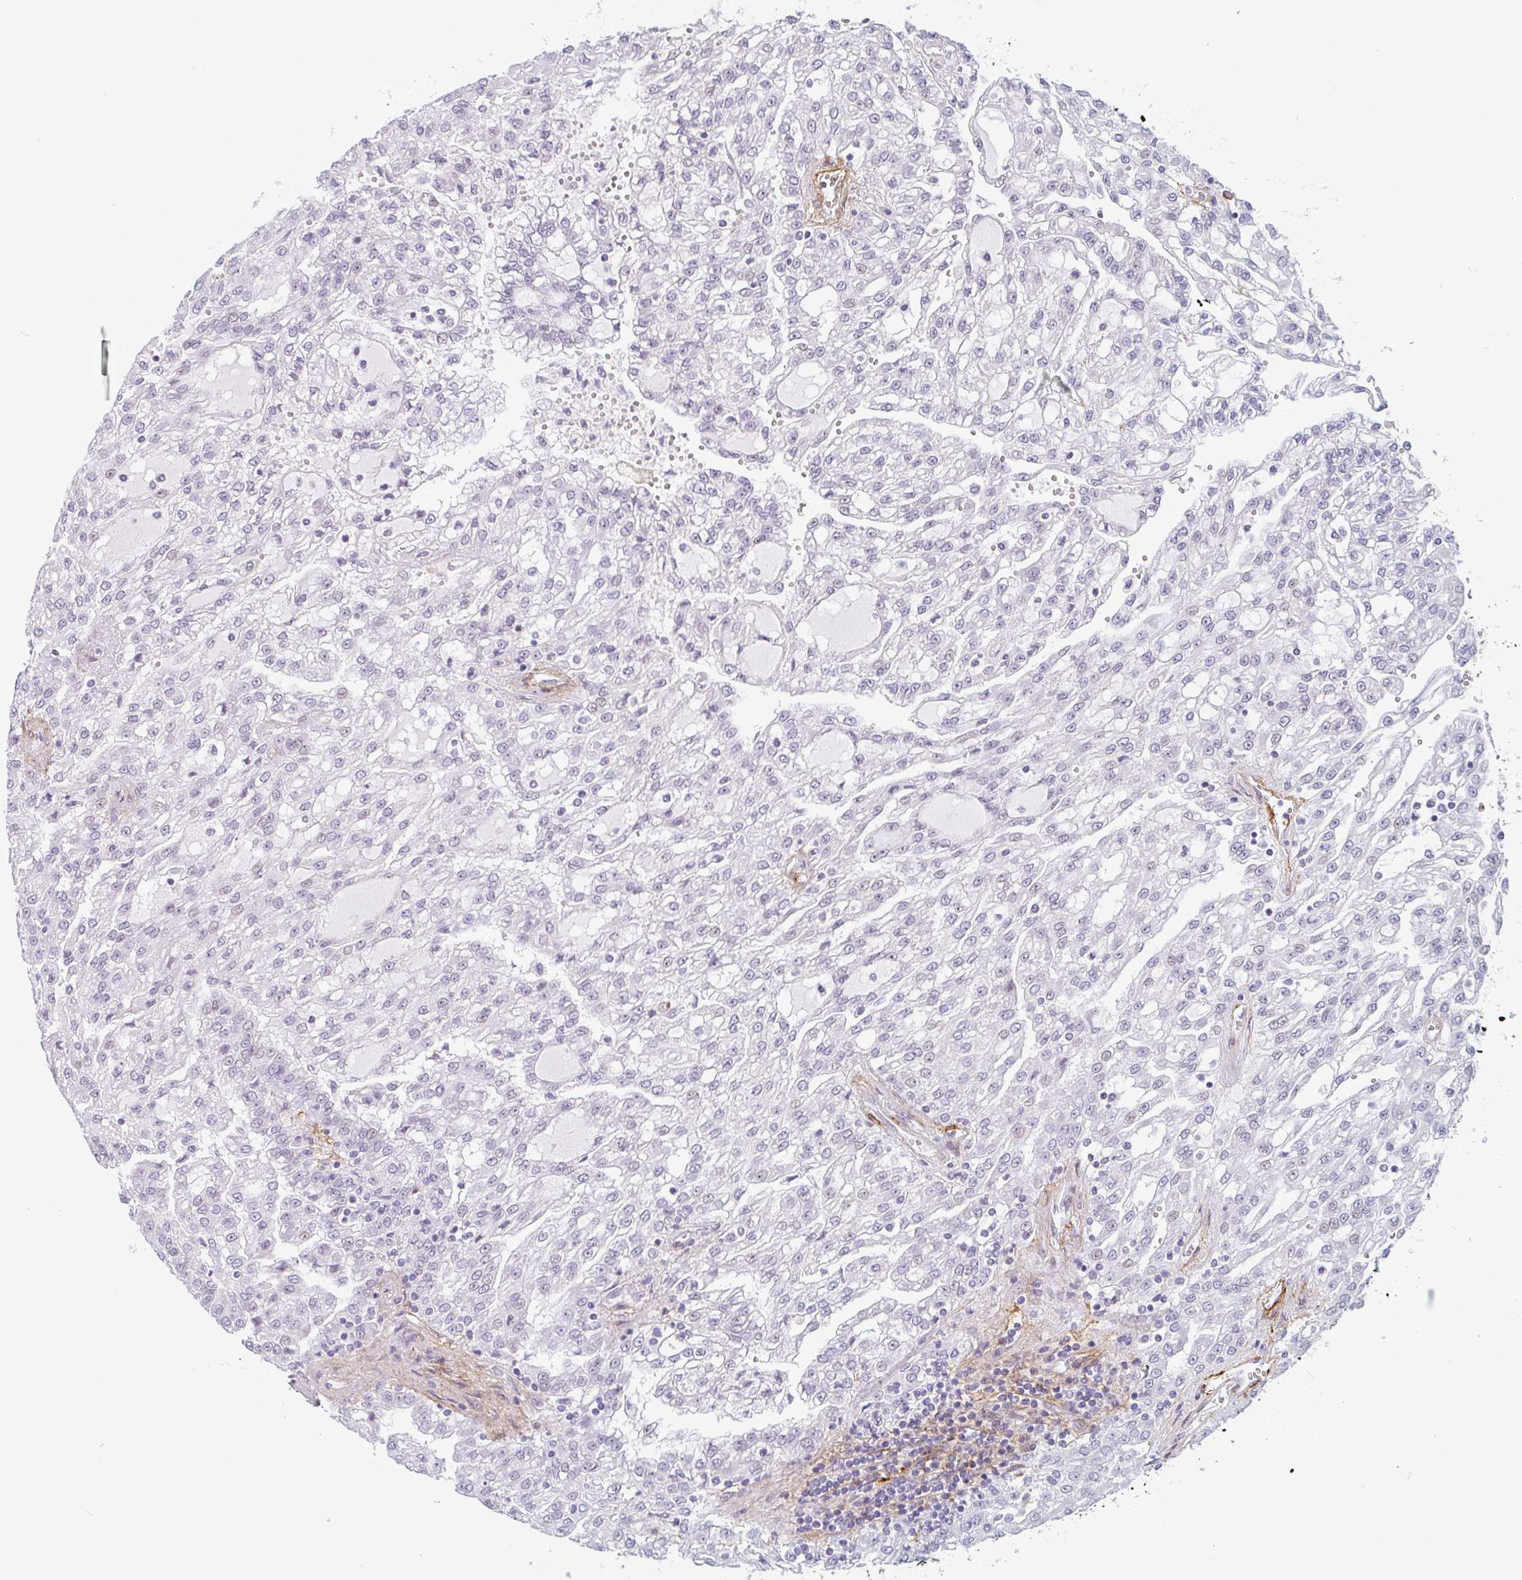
{"staining": {"intensity": "negative", "quantity": "none", "location": "none"}, "tissue": "renal cancer", "cell_type": "Tumor cells", "image_type": "cancer", "snomed": [{"axis": "morphology", "description": "Adenocarcinoma, NOS"}, {"axis": "topography", "description": "Kidney"}], "caption": "Micrograph shows no significant protein expression in tumor cells of renal adenocarcinoma.", "gene": "TMEM119", "patient": {"sex": "male", "age": 63}}